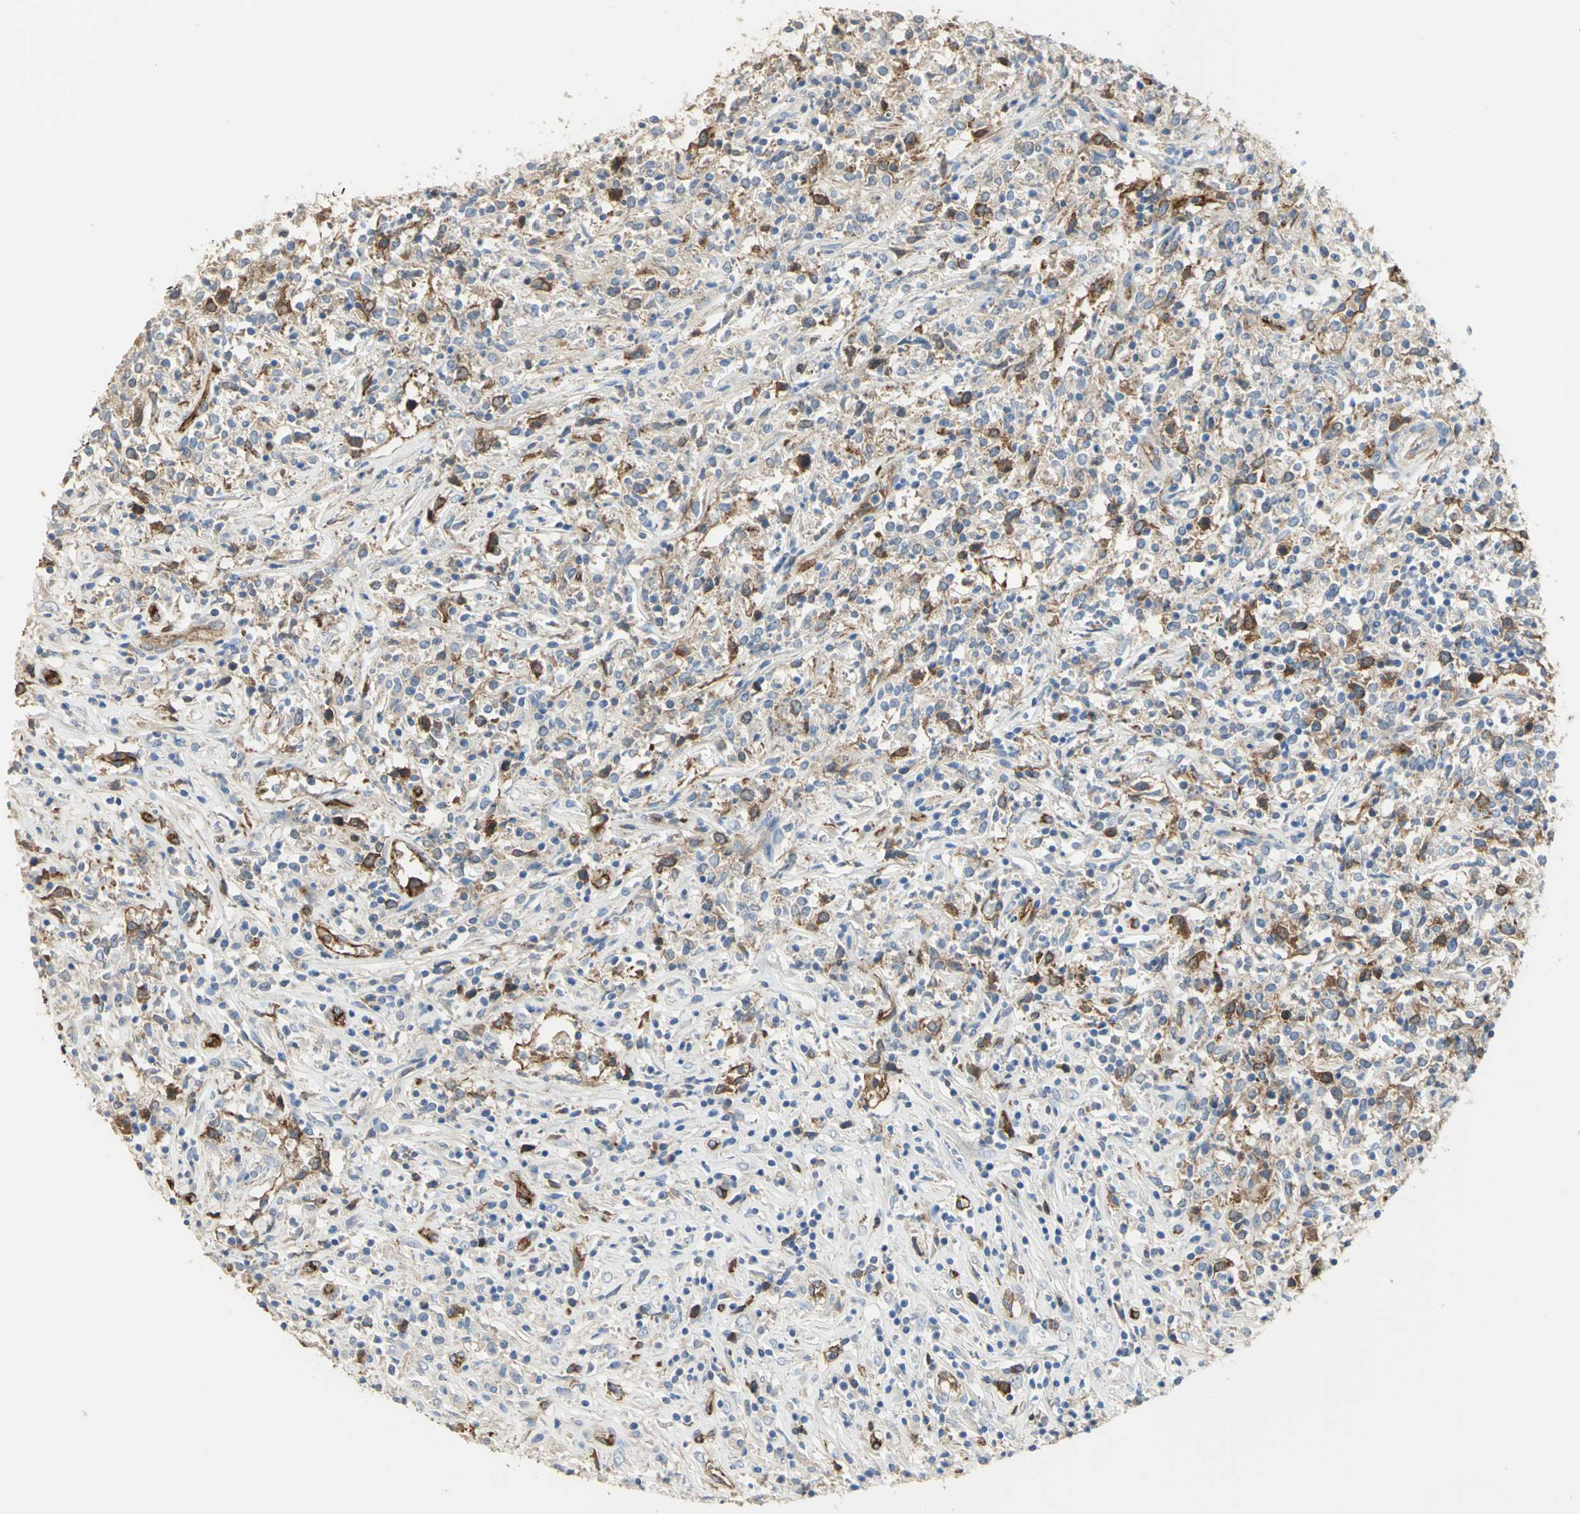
{"staining": {"intensity": "strong", "quantity": "25%-75%", "location": "cytoplasmic/membranous"}, "tissue": "lymphoma", "cell_type": "Tumor cells", "image_type": "cancer", "snomed": [{"axis": "morphology", "description": "Malignant lymphoma, non-Hodgkin's type, High grade"}, {"axis": "topography", "description": "Lymph node"}], "caption": "IHC image of lymphoma stained for a protein (brown), which shows high levels of strong cytoplasmic/membranous expression in approximately 25%-75% of tumor cells.", "gene": "DLGAP5", "patient": {"sex": "female", "age": 84}}